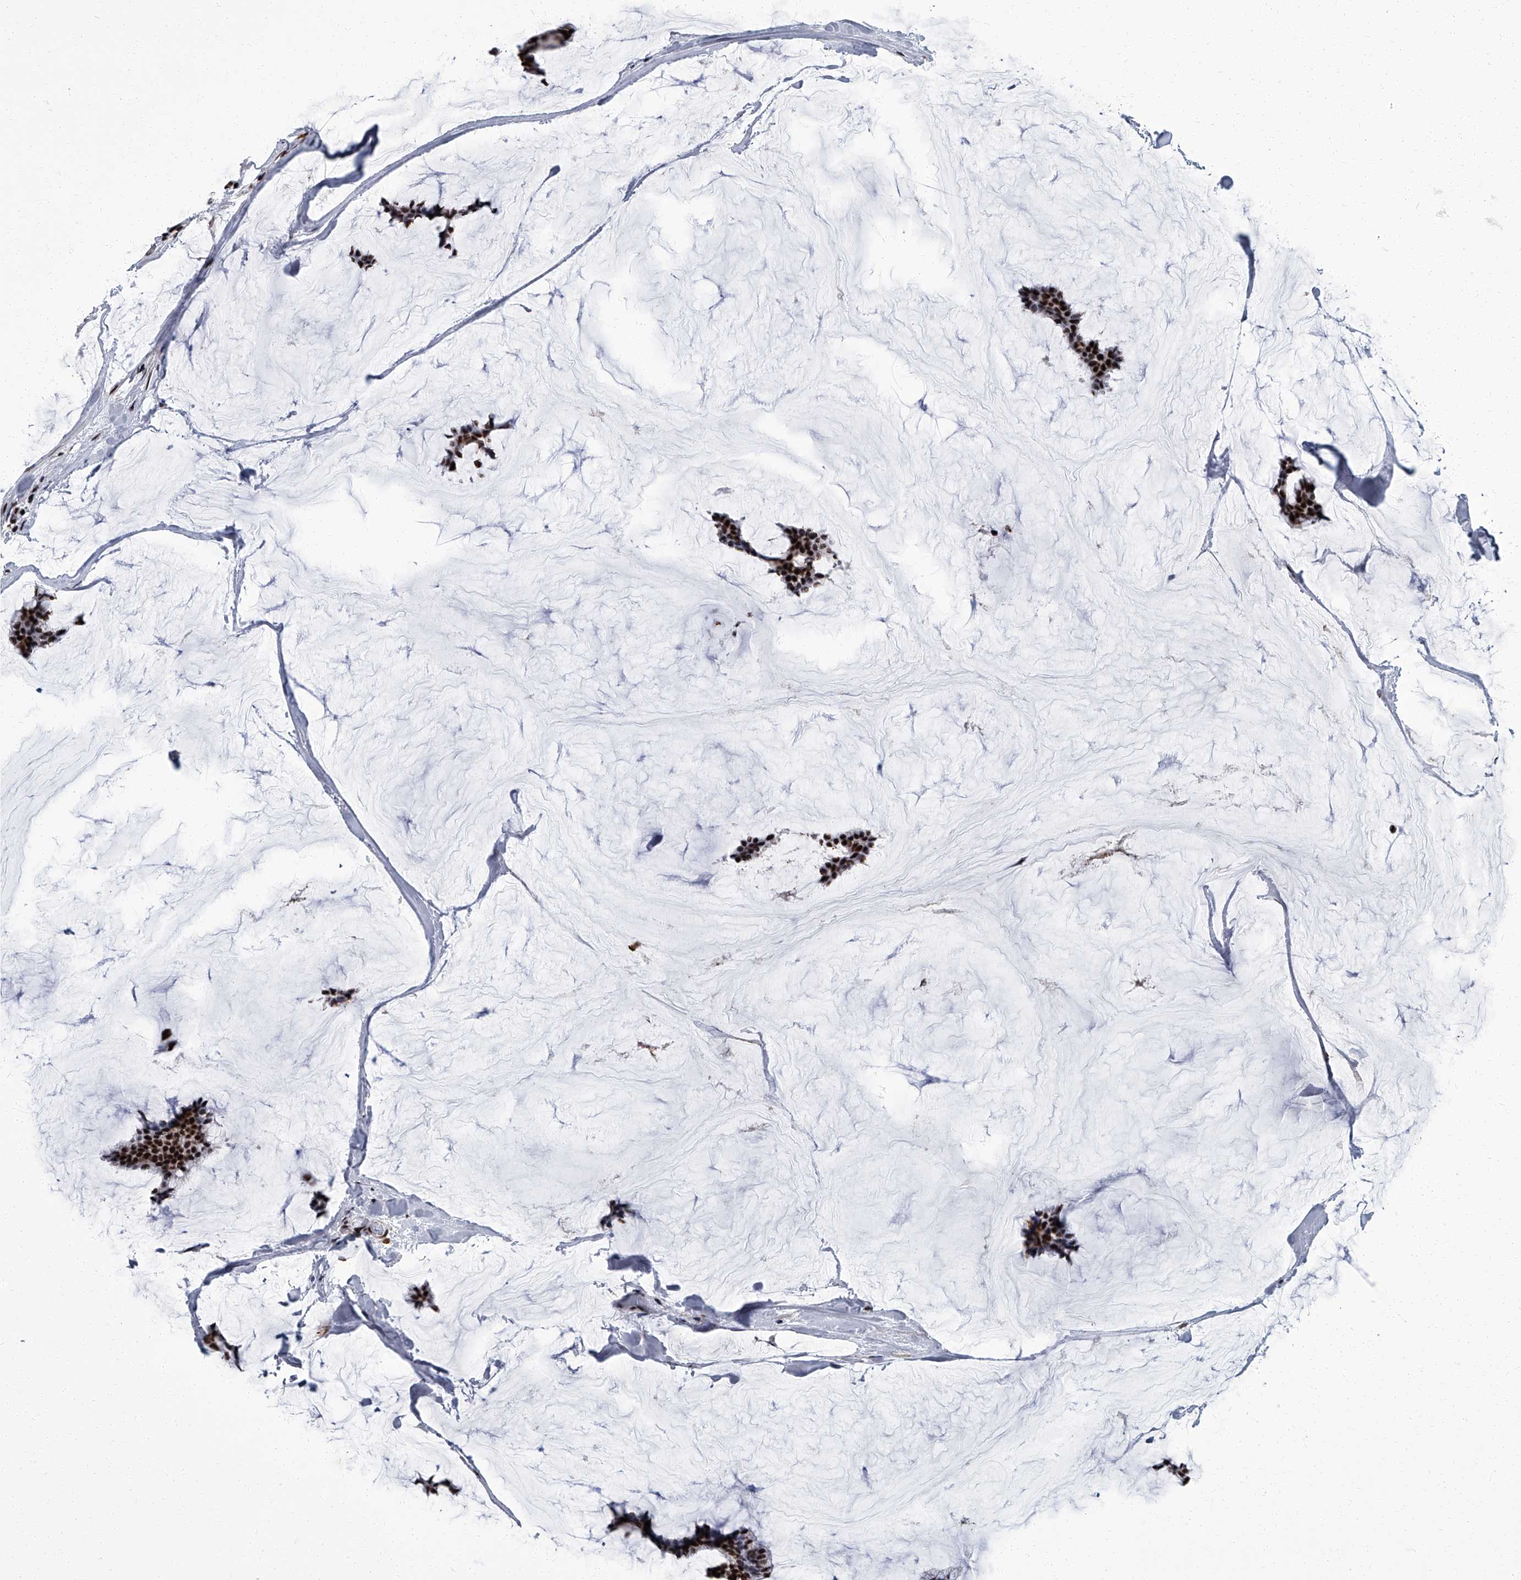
{"staining": {"intensity": "strong", "quantity": ">75%", "location": "nuclear"}, "tissue": "breast cancer", "cell_type": "Tumor cells", "image_type": "cancer", "snomed": [{"axis": "morphology", "description": "Duct carcinoma"}, {"axis": "topography", "description": "Breast"}], "caption": "Immunohistochemical staining of human breast cancer reveals high levels of strong nuclear protein expression in about >75% of tumor cells. (Stains: DAB (3,3'-diaminobenzidine) in brown, nuclei in blue, Microscopy: brightfield microscopy at high magnification).", "gene": "ZNF518B", "patient": {"sex": "female", "age": 93}}